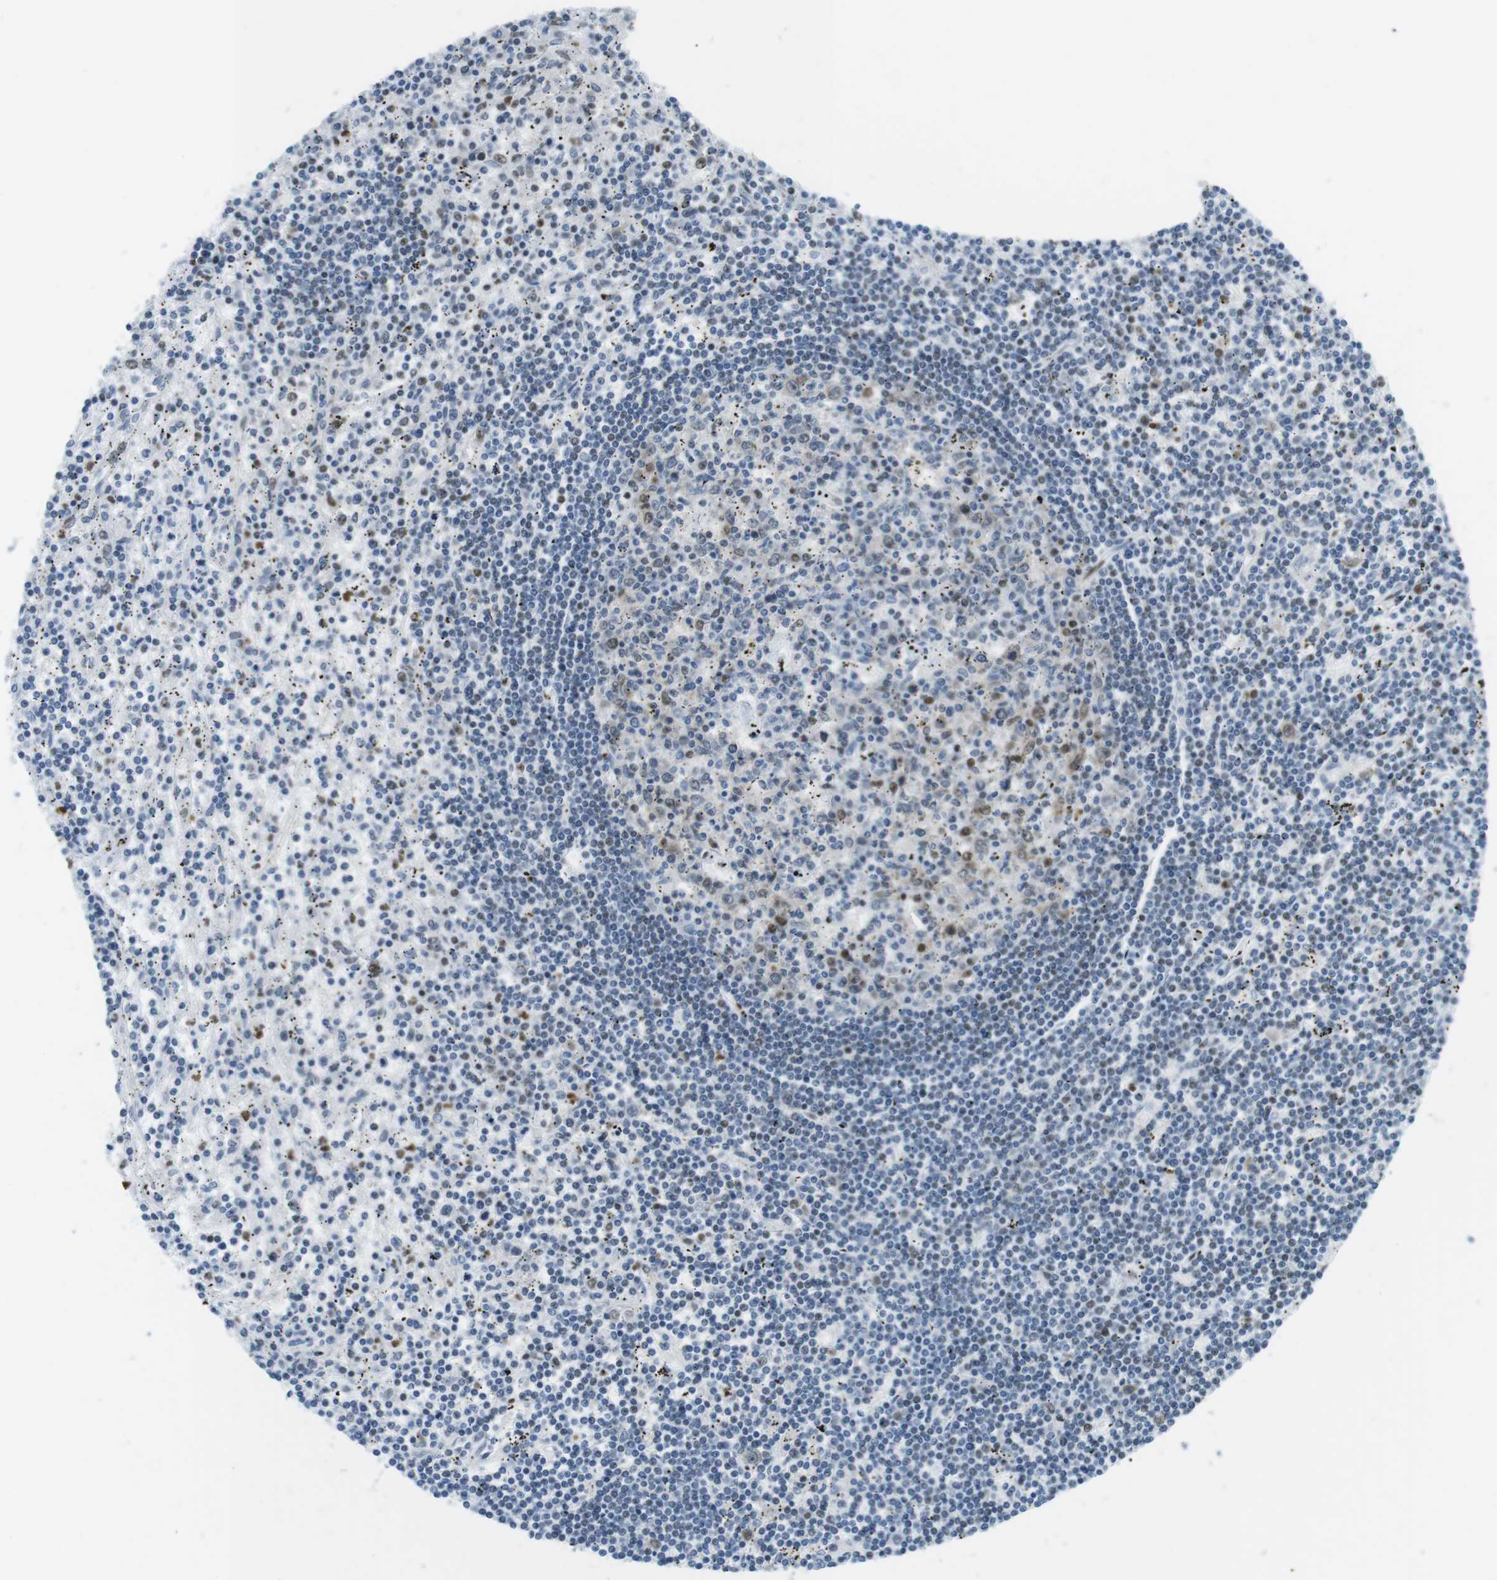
{"staining": {"intensity": "weak", "quantity": "<25%", "location": "nuclear"}, "tissue": "lymphoma", "cell_type": "Tumor cells", "image_type": "cancer", "snomed": [{"axis": "morphology", "description": "Malignant lymphoma, non-Hodgkin's type, Low grade"}, {"axis": "topography", "description": "Spleen"}], "caption": "Protein analysis of low-grade malignant lymphoma, non-Hodgkin's type exhibits no significant expression in tumor cells.", "gene": "CDC27", "patient": {"sex": "male", "age": 76}}